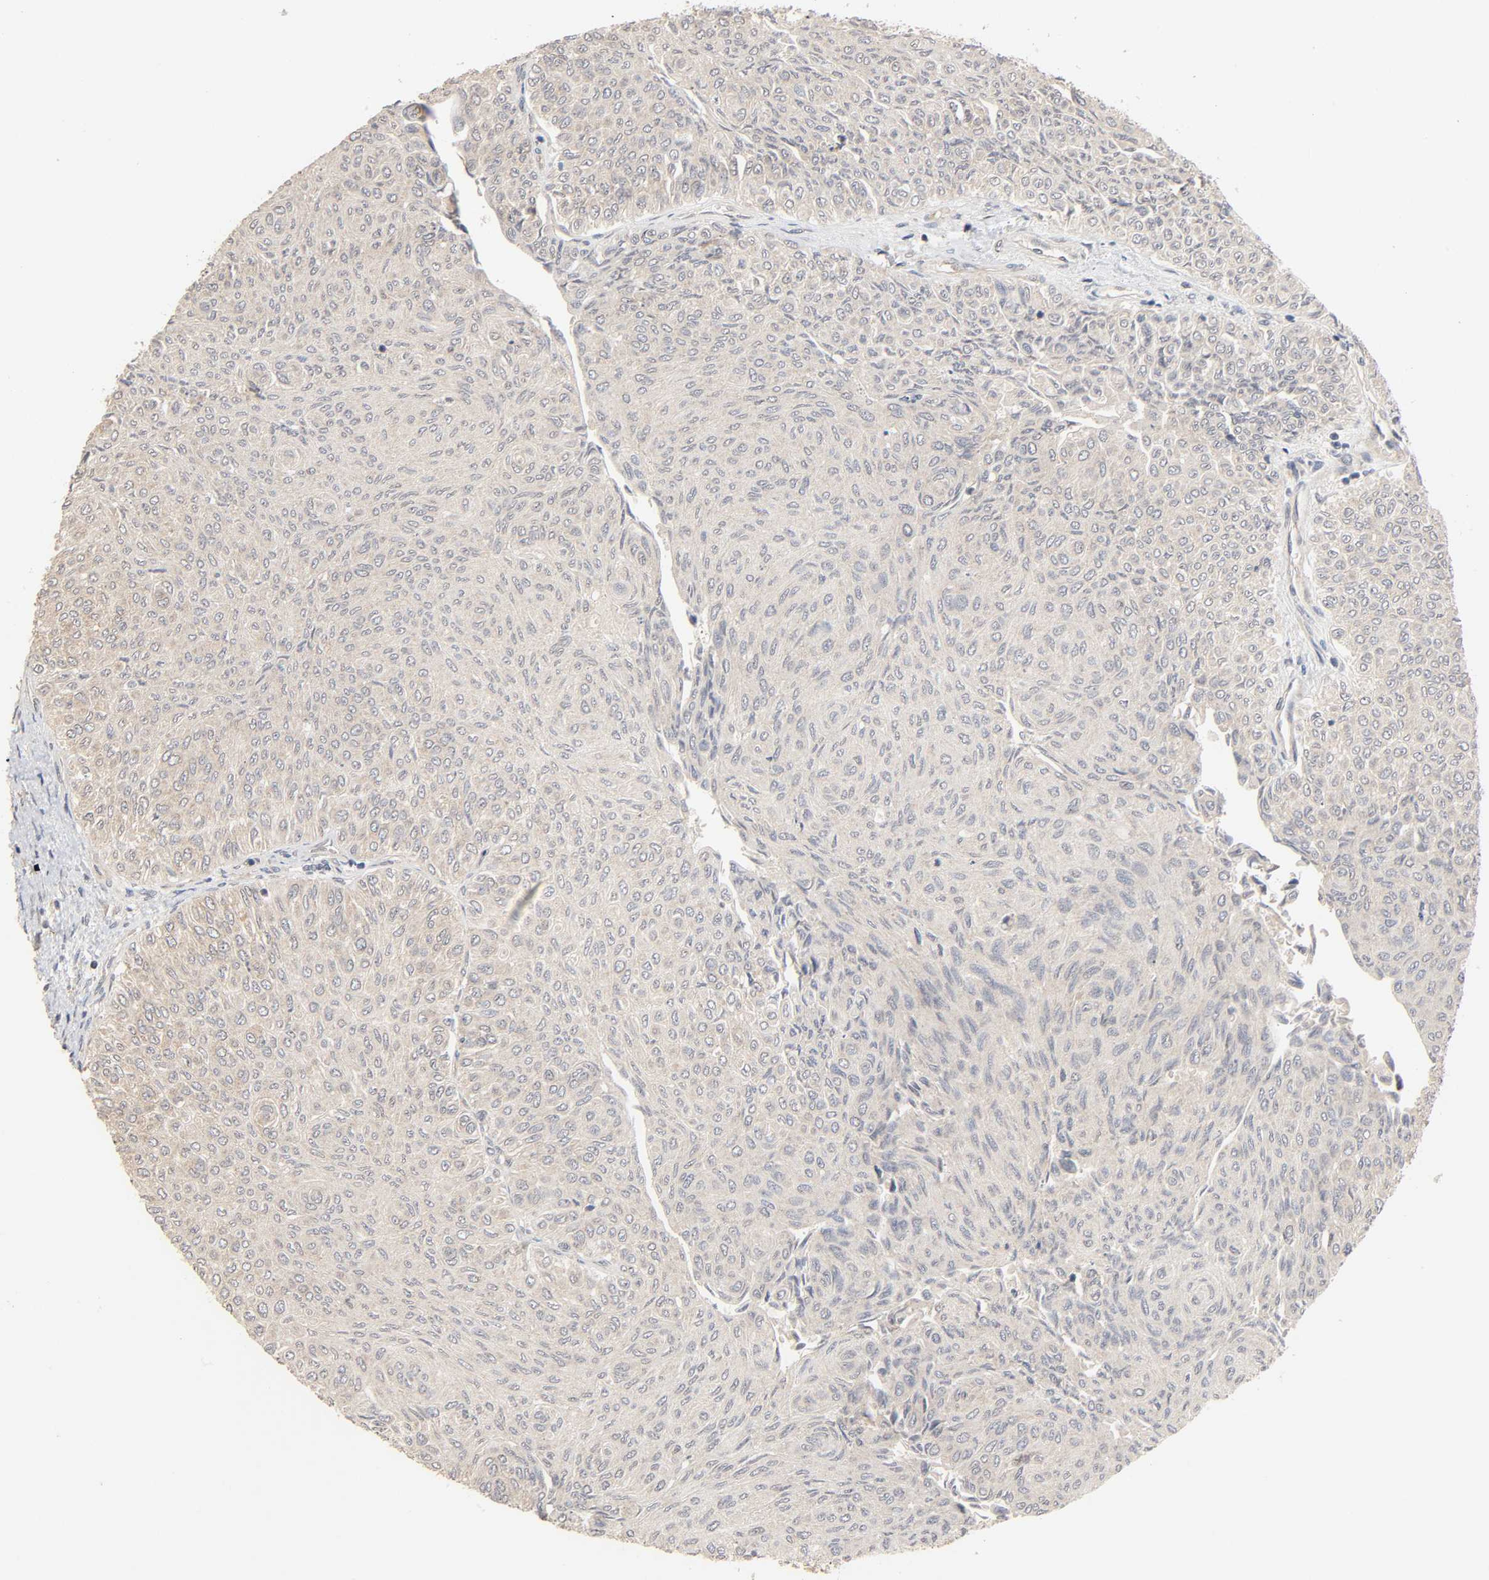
{"staining": {"intensity": "weak", "quantity": "25%-75%", "location": "cytoplasmic/membranous"}, "tissue": "urothelial cancer", "cell_type": "Tumor cells", "image_type": "cancer", "snomed": [{"axis": "morphology", "description": "Urothelial carcinoma, Low grade"}, {"axis": "topography", "description": "Urinary bladder"}], "caption": "Human urothelial carcinoma (low-grade) stained with a protein marker demonstrates weak staining in tumor cells.", "gene": "NEMF", "patient": {"sex": "male", "age": 78}}